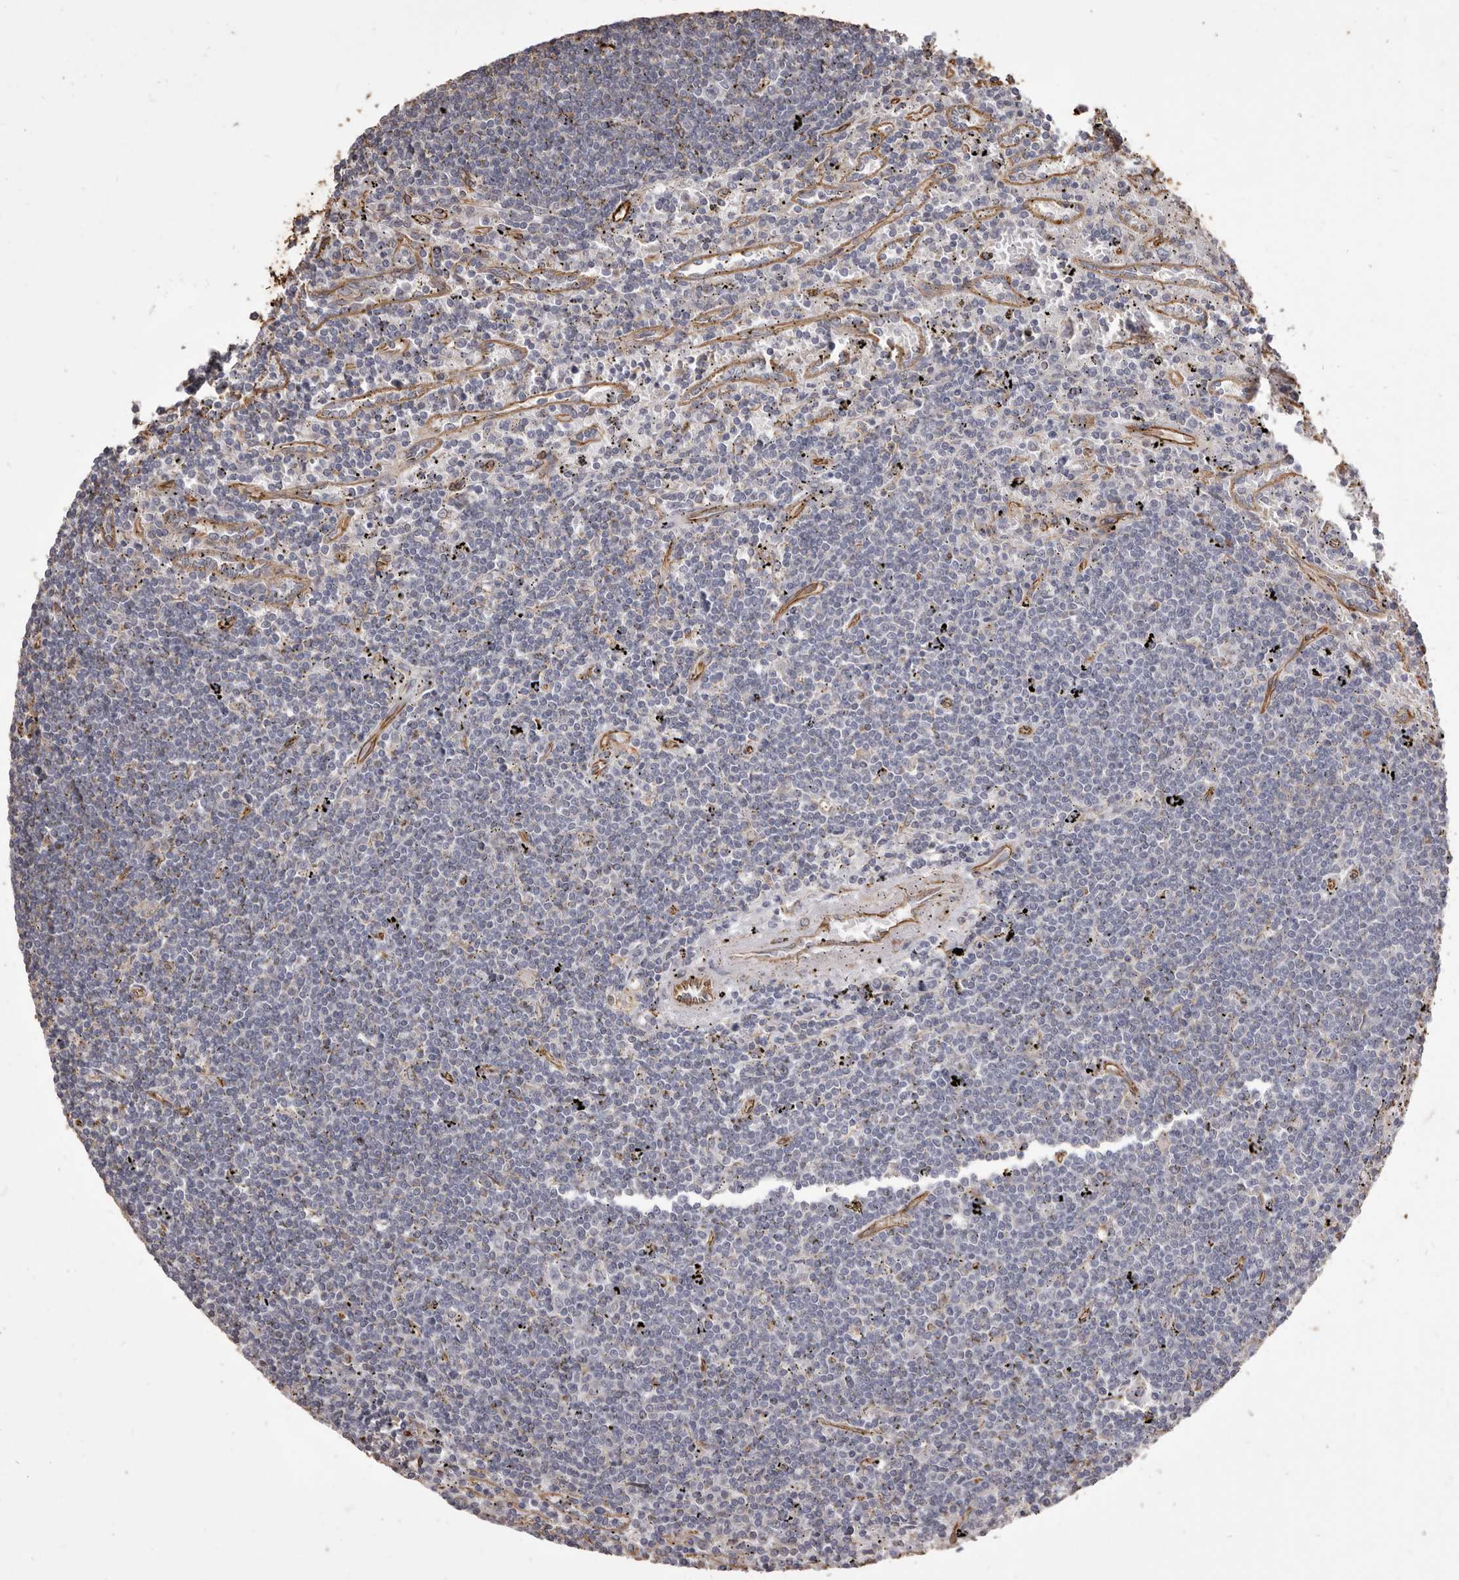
{"staining": {"intensity": "negative", "quantity": "none", "location": "none"}, "tissue": "lymphoma", "cell_type": "Tumor cells", "image_type": "cancer", "snomed": [{"axis": "morphology", "description": "Malignant lymphoma, non-Hodgkin's type, Low grade"}, {"axis": "topography", "description": "Spleen"}], "caption": "Tumor cells are negative for brown protein staining in lymphoma.", "gene": "MTURN", "patient": {"sex": "male", "age": 76}}